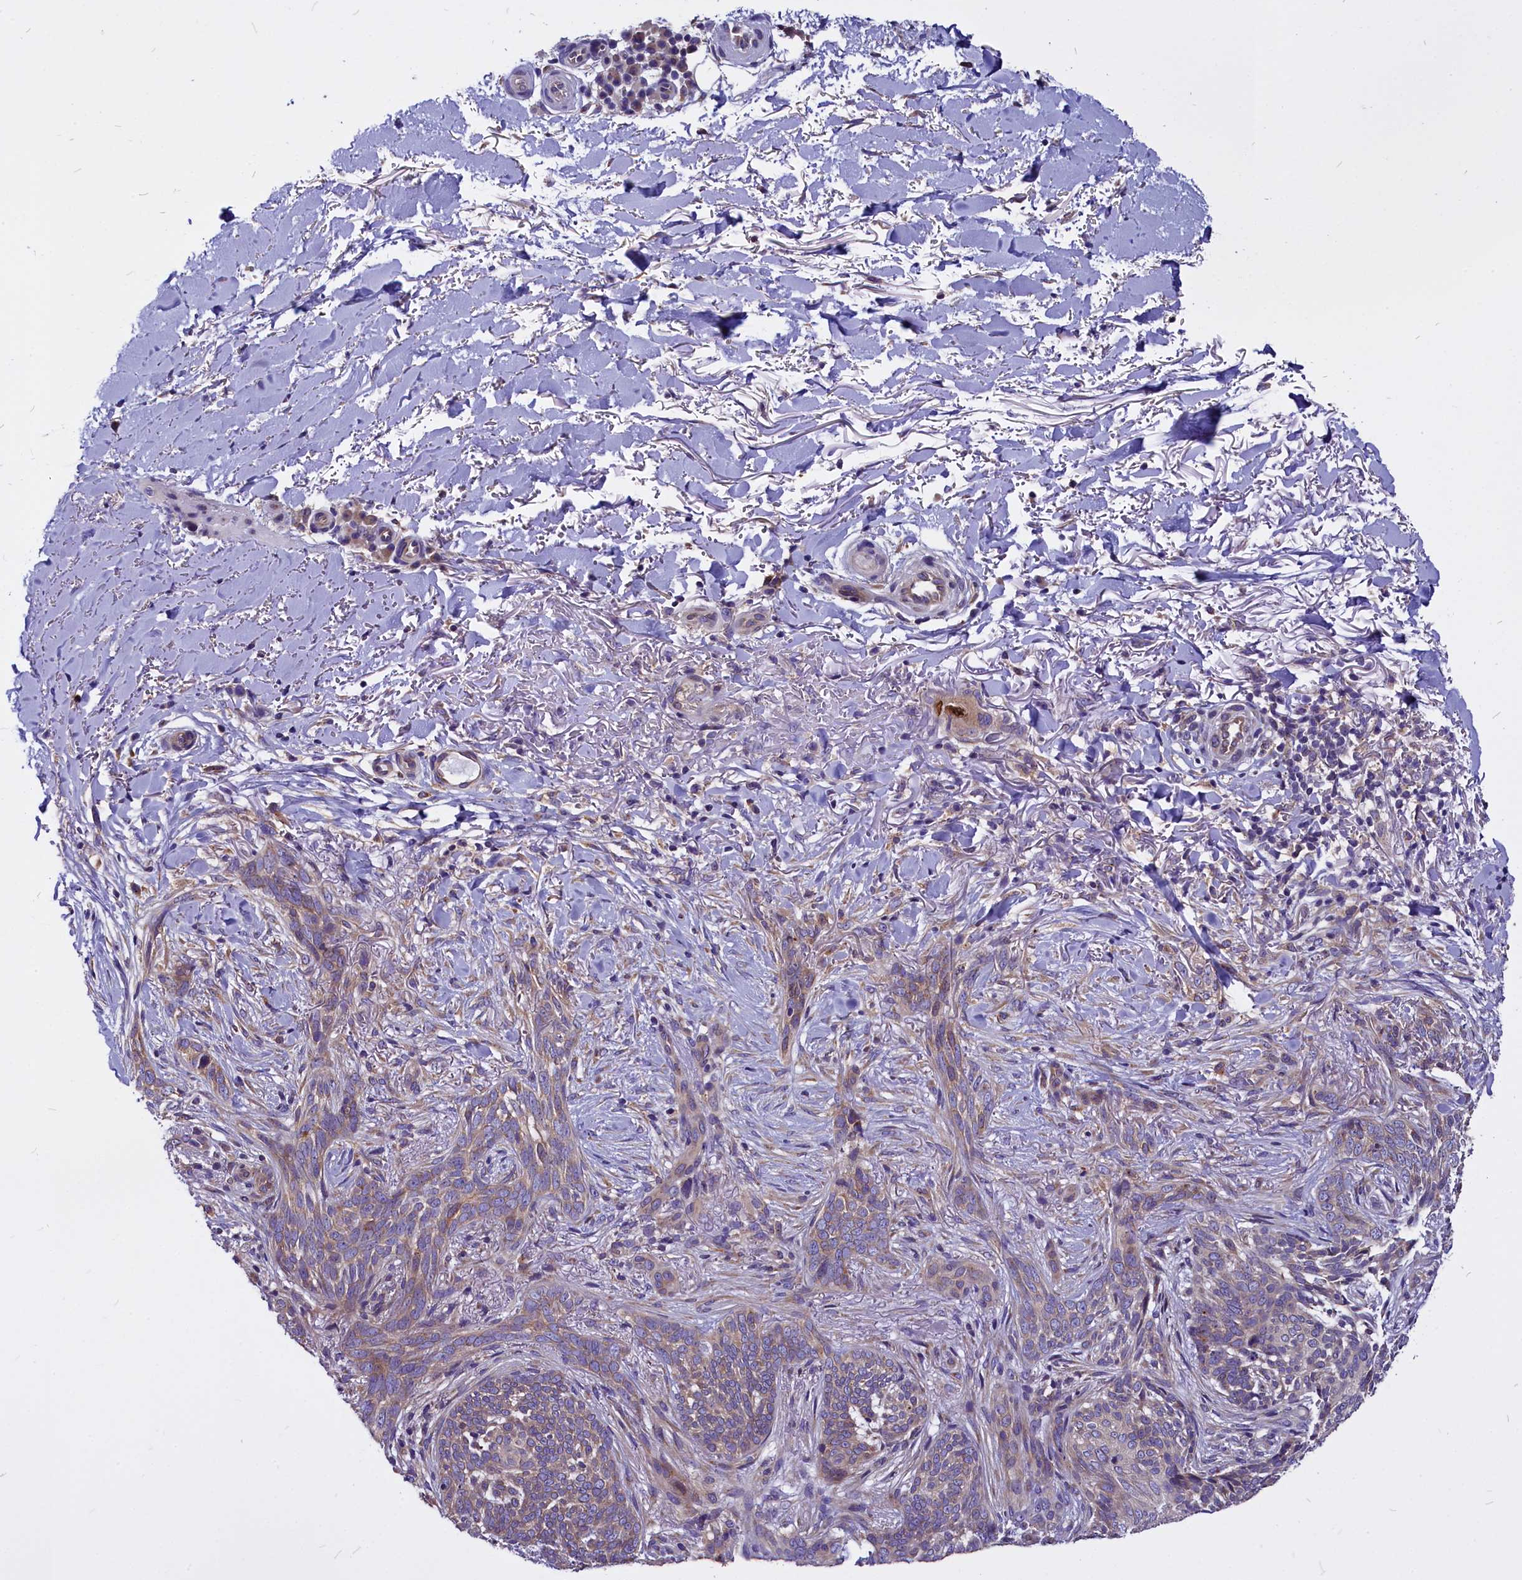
{"staining": {"intensity": "weak", "quantity": "<25%", "location": "cytoplasmic/membranous"}, "tissue": "skin cancer", "cell_type": "Tumor cells", "image_type": "cancer", "snomed": [{"axis": "morphology", "description": "Normal tissue, NOS"}, {"axis": "morphology", "description": "Basal cell carcinoma"}, {"axis": "topography", "description": "Skin"}], "caption": "This image is of basal cell carcinoma (skin) stained with immunohistochemistry (IHC) to label a protein in brown with the nuclei are counter-stained blue. There is no expression in tumor cells.", "gene": "CEP170", "patient": {"sex": "female", "age": 67}}